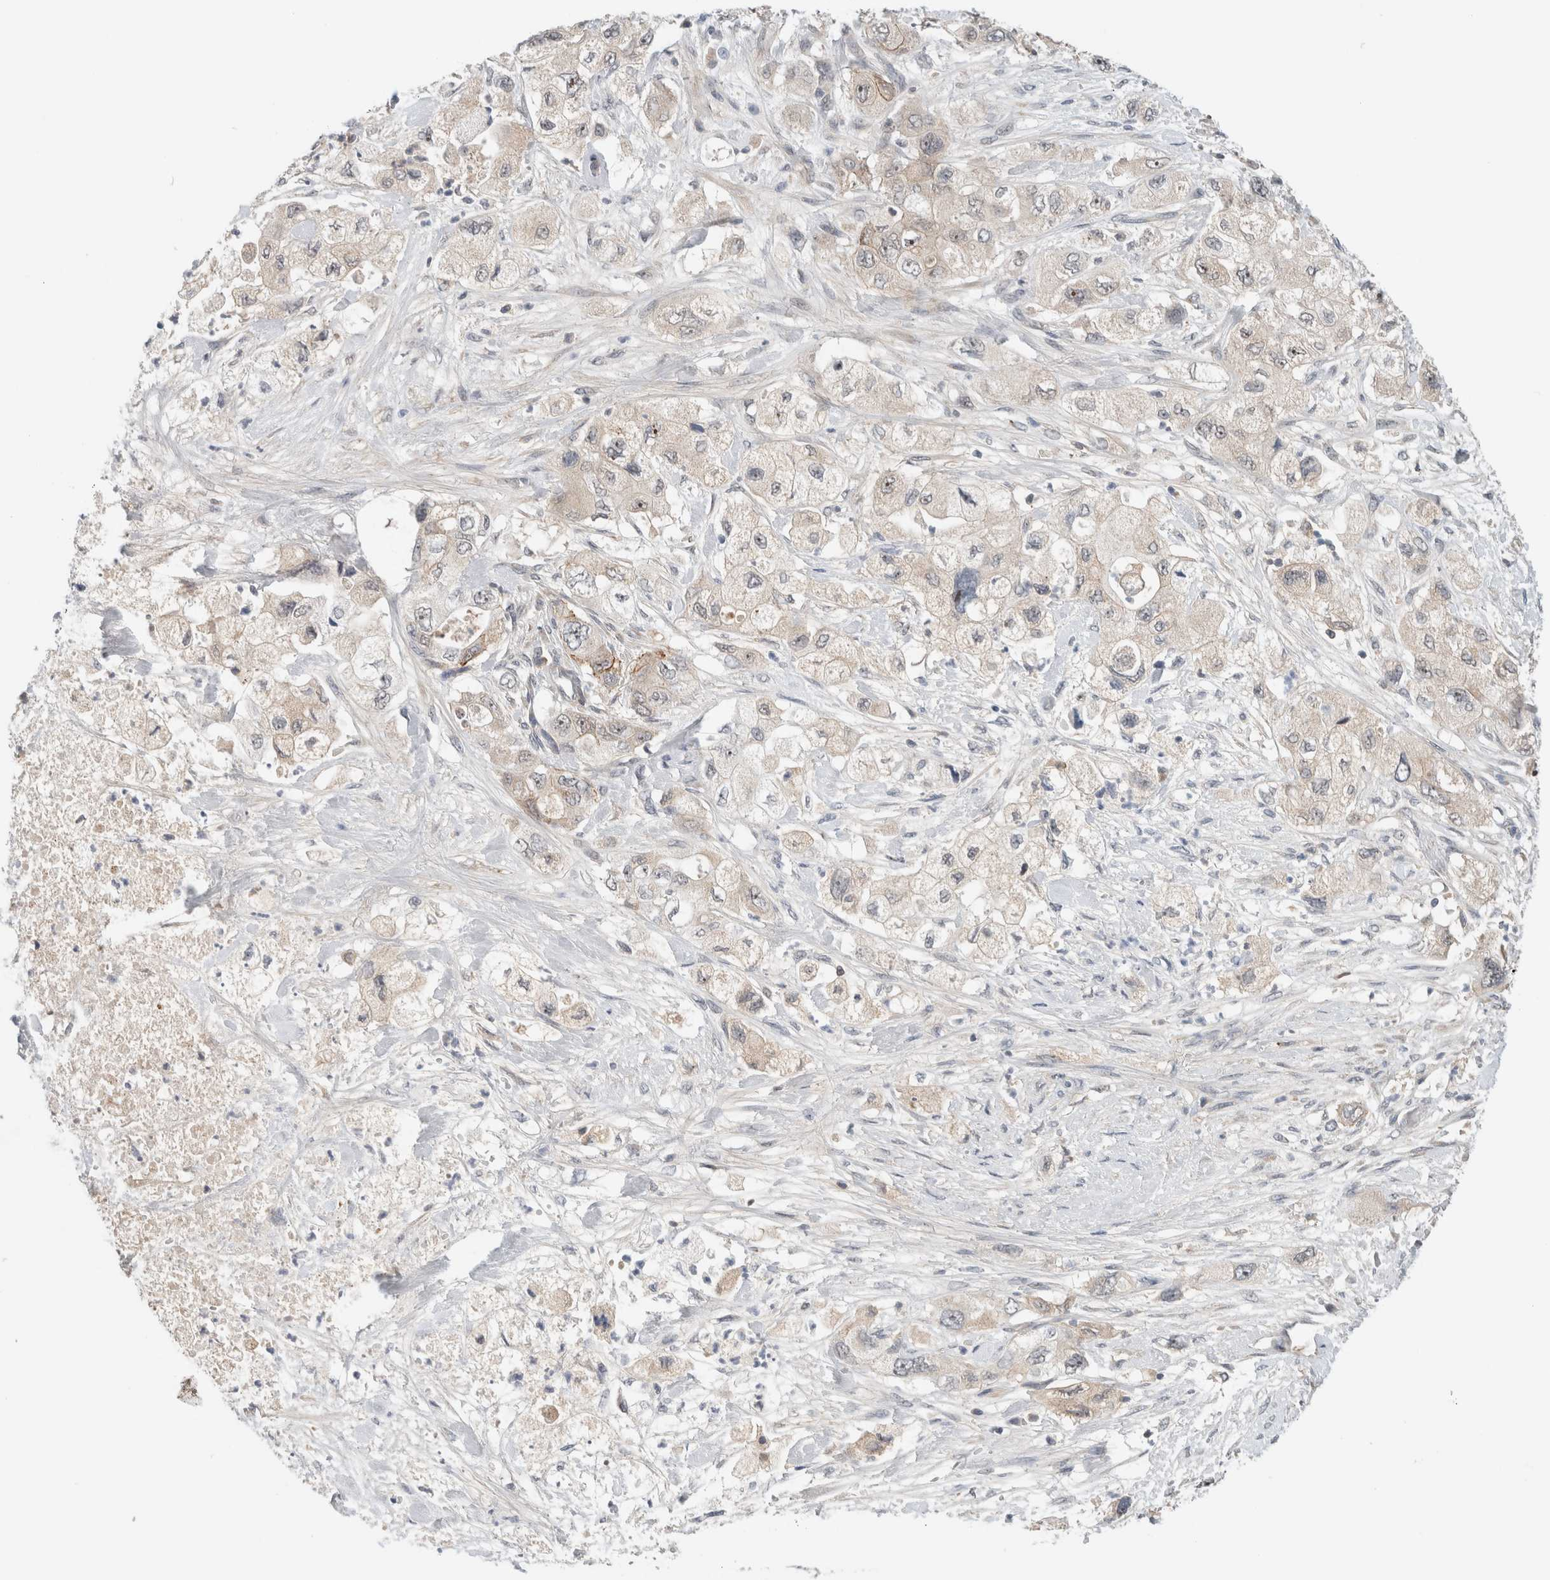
{"staining": {"intensity": "strong", "quantity": "<25%", "location": "cytoplasmic/membranous"}, "tissue": "pancreatic cancer", "cell_type": "Tumor cells", "image_type": "cancer", "snomed": [{"axis": "morphology", "description": "Adenocarcinoma, NOS"}, {"axis": "topography", "description": "Pancreas"}], "caption": "Pancreatic adenocarcinoma stained with a protein marker displays strong staining in tumor cells.", "gene": "HCN3", "patient": {"sex": "female", "age": 73}}